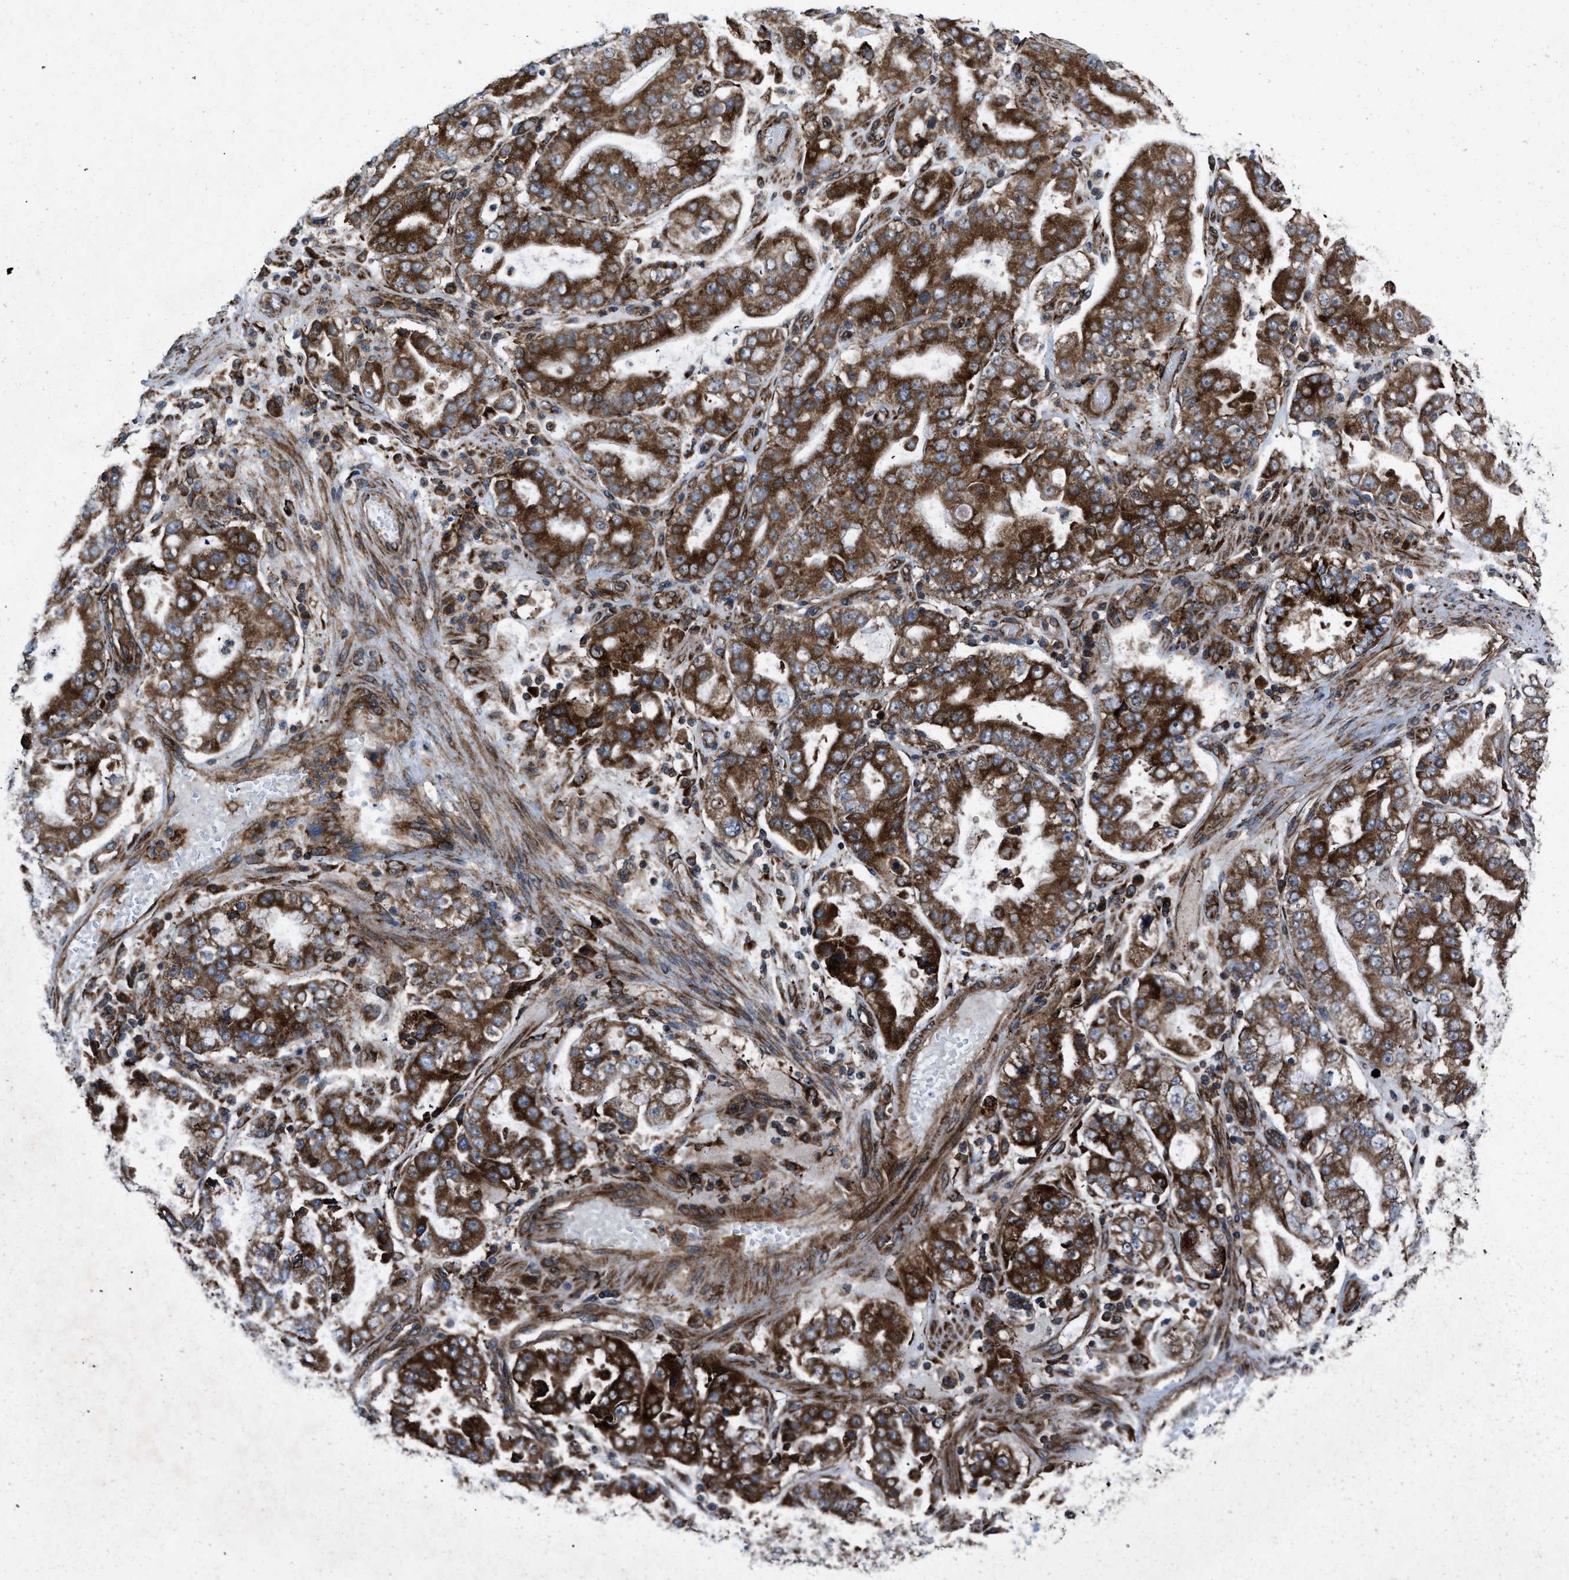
{"staining": {"intensity": "strong", "quantity": ">75%", "location": "cytoplasmic/membranous"}, "tissue": "stomach cancer", "cell_type": "Tumor cells", "image_type": "cancer", "snomed": [{"axis": "morphology", "description": "Adenocarcinoma, NOS"}, {"axis": "topography", "description": "Stomach"}], "caption": "A photomicrograph of human stomach adenocarcinoma stained for a protein demonstrates strong cytoplasmic/membranous brown staining in tumor cells. Nuclei are stained in blue.", "gene": "PER3", "patient": {"sex": "male", "age": 76}}